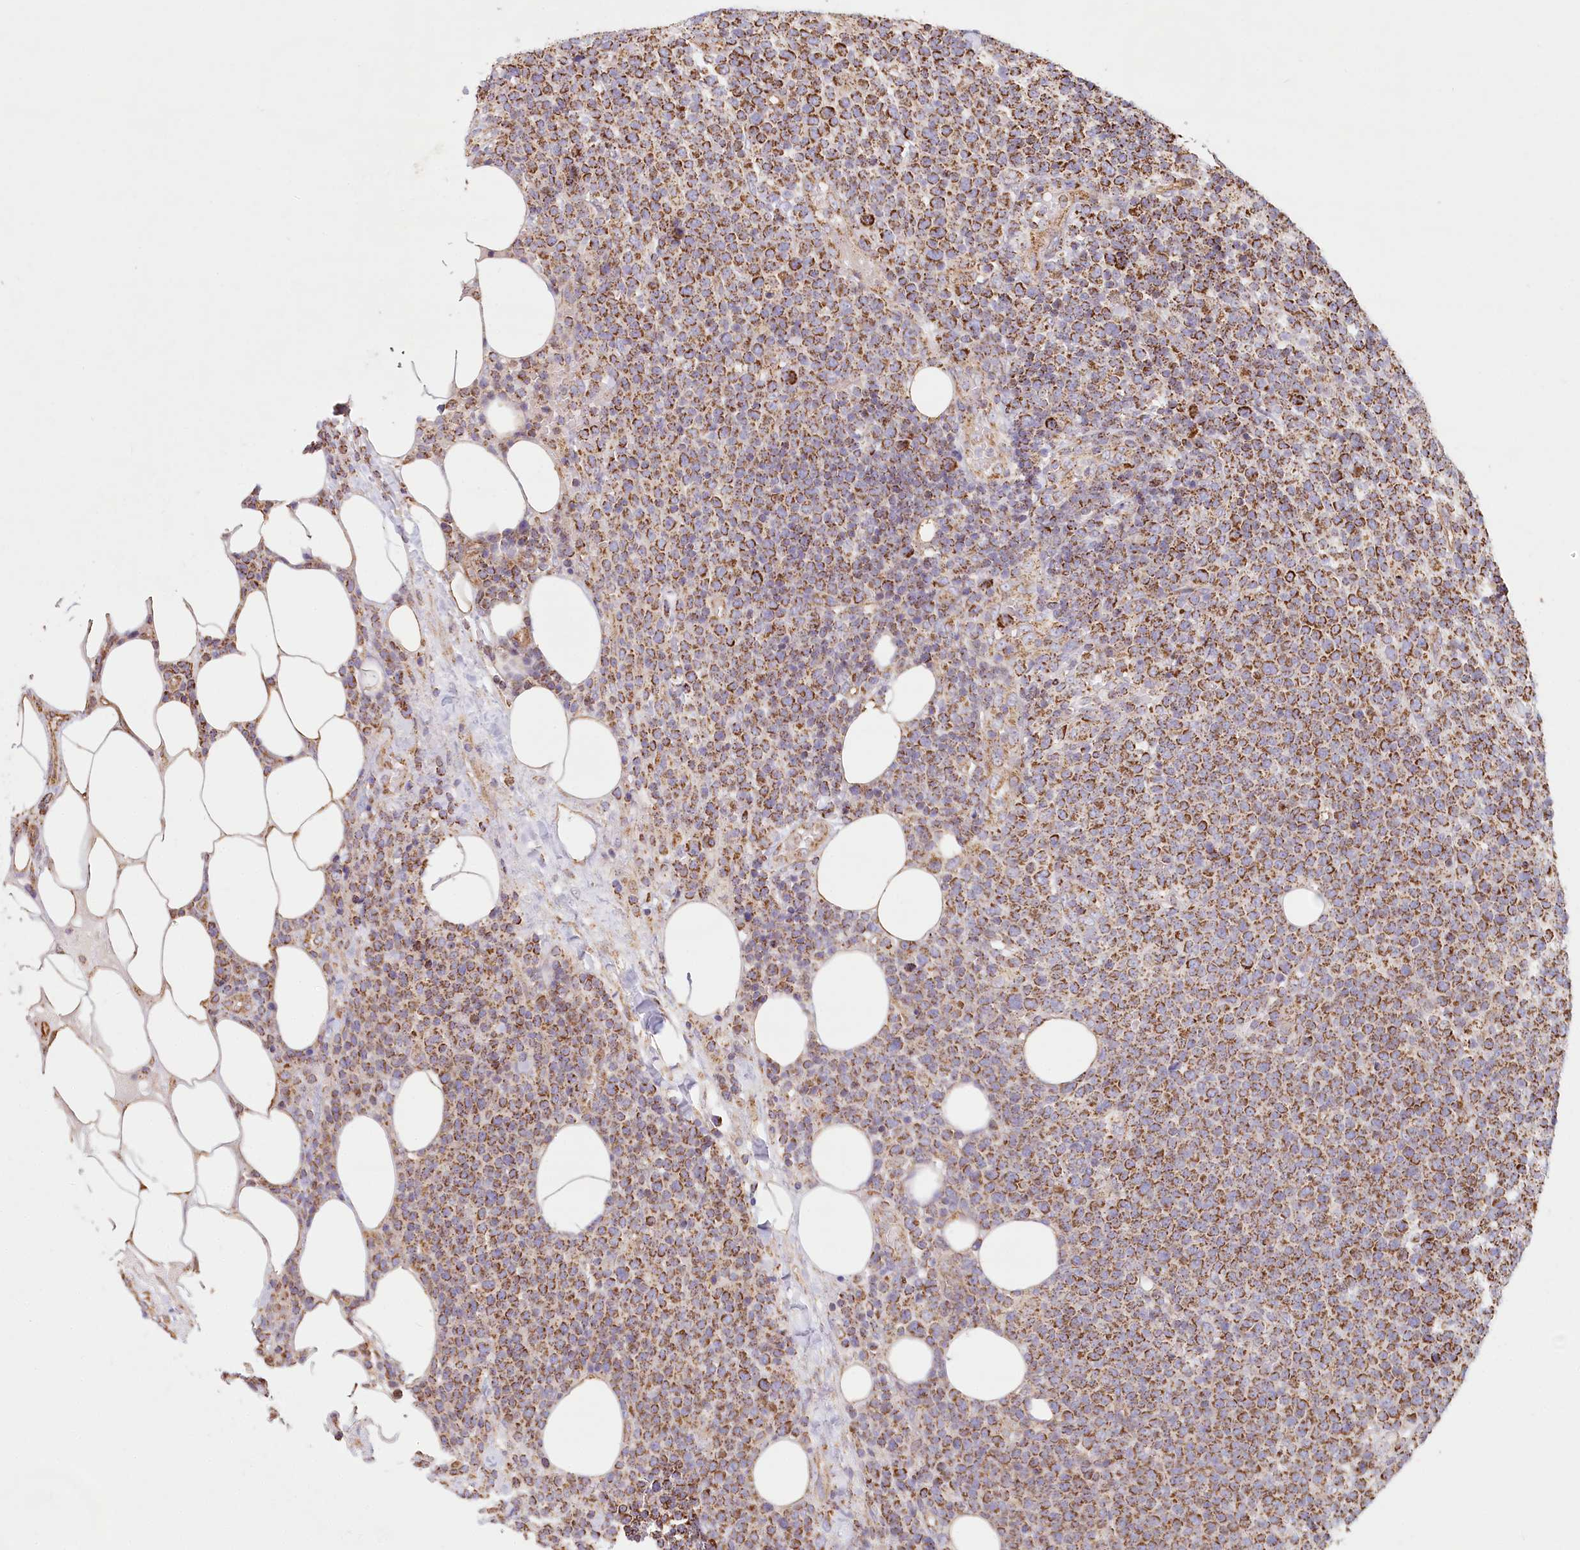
{"staining": {"intensity": "strong", "quantity": ">75%", "location": "cytoplasmic/membranous"}, "tissue": "lymphoma", "cell_type": "Tumor cells", "image_type": "cancer", "snomed": [{"axis": "morphology", "description": "Malignant lymphoma, non-Hodgkin's type, High grade"}, {"axis": "topography", "description": "Lymph node"}], "caption": "IHC of human lymphoma displays high levels of strong cytoplasmic/membranous staining in approximately >75% of tumor cells.", "gene": "UMPS", "patient": {"sex": "male", "age": 61}}